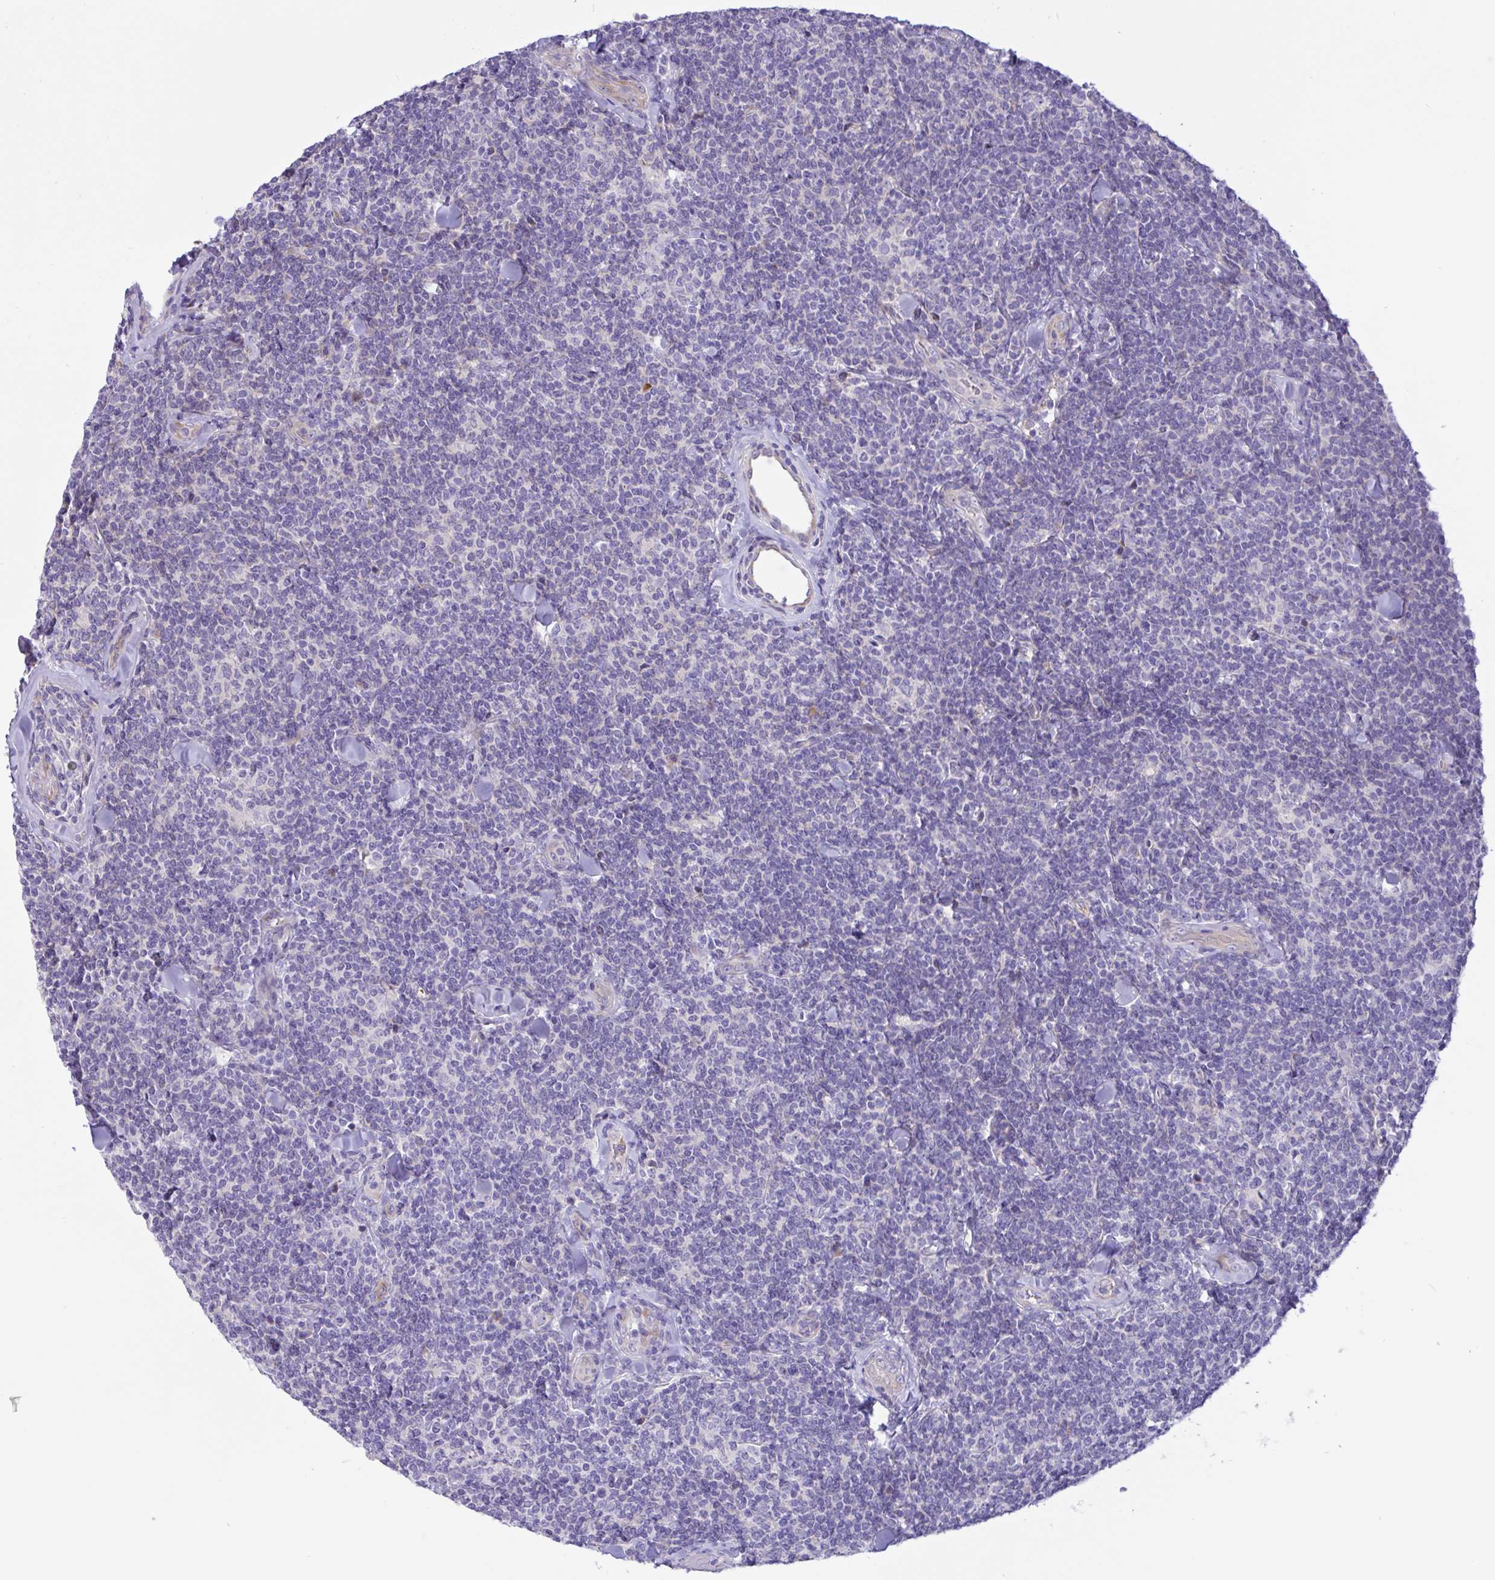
{"staining": {"intensity": "negative", "quantity": "none", "location": "none"}, "tissue": "lymphoma", "cell_type": "Tumor cells", "image_type": "cancer", "snomed": [{"axis": "morphology", "description": "Malignant lymphoma, non-Hodgkin's type, Low grade"}, {"axis": "topography", "description": "Lymph node"}], "caption": "Immunohistochemistry of low-grade malignant lymphoma, non-Hodgkin's type reveals no expression in tumor cells.", "gene": "DSC3", "patient": {"sex": "female", "age": 56}}